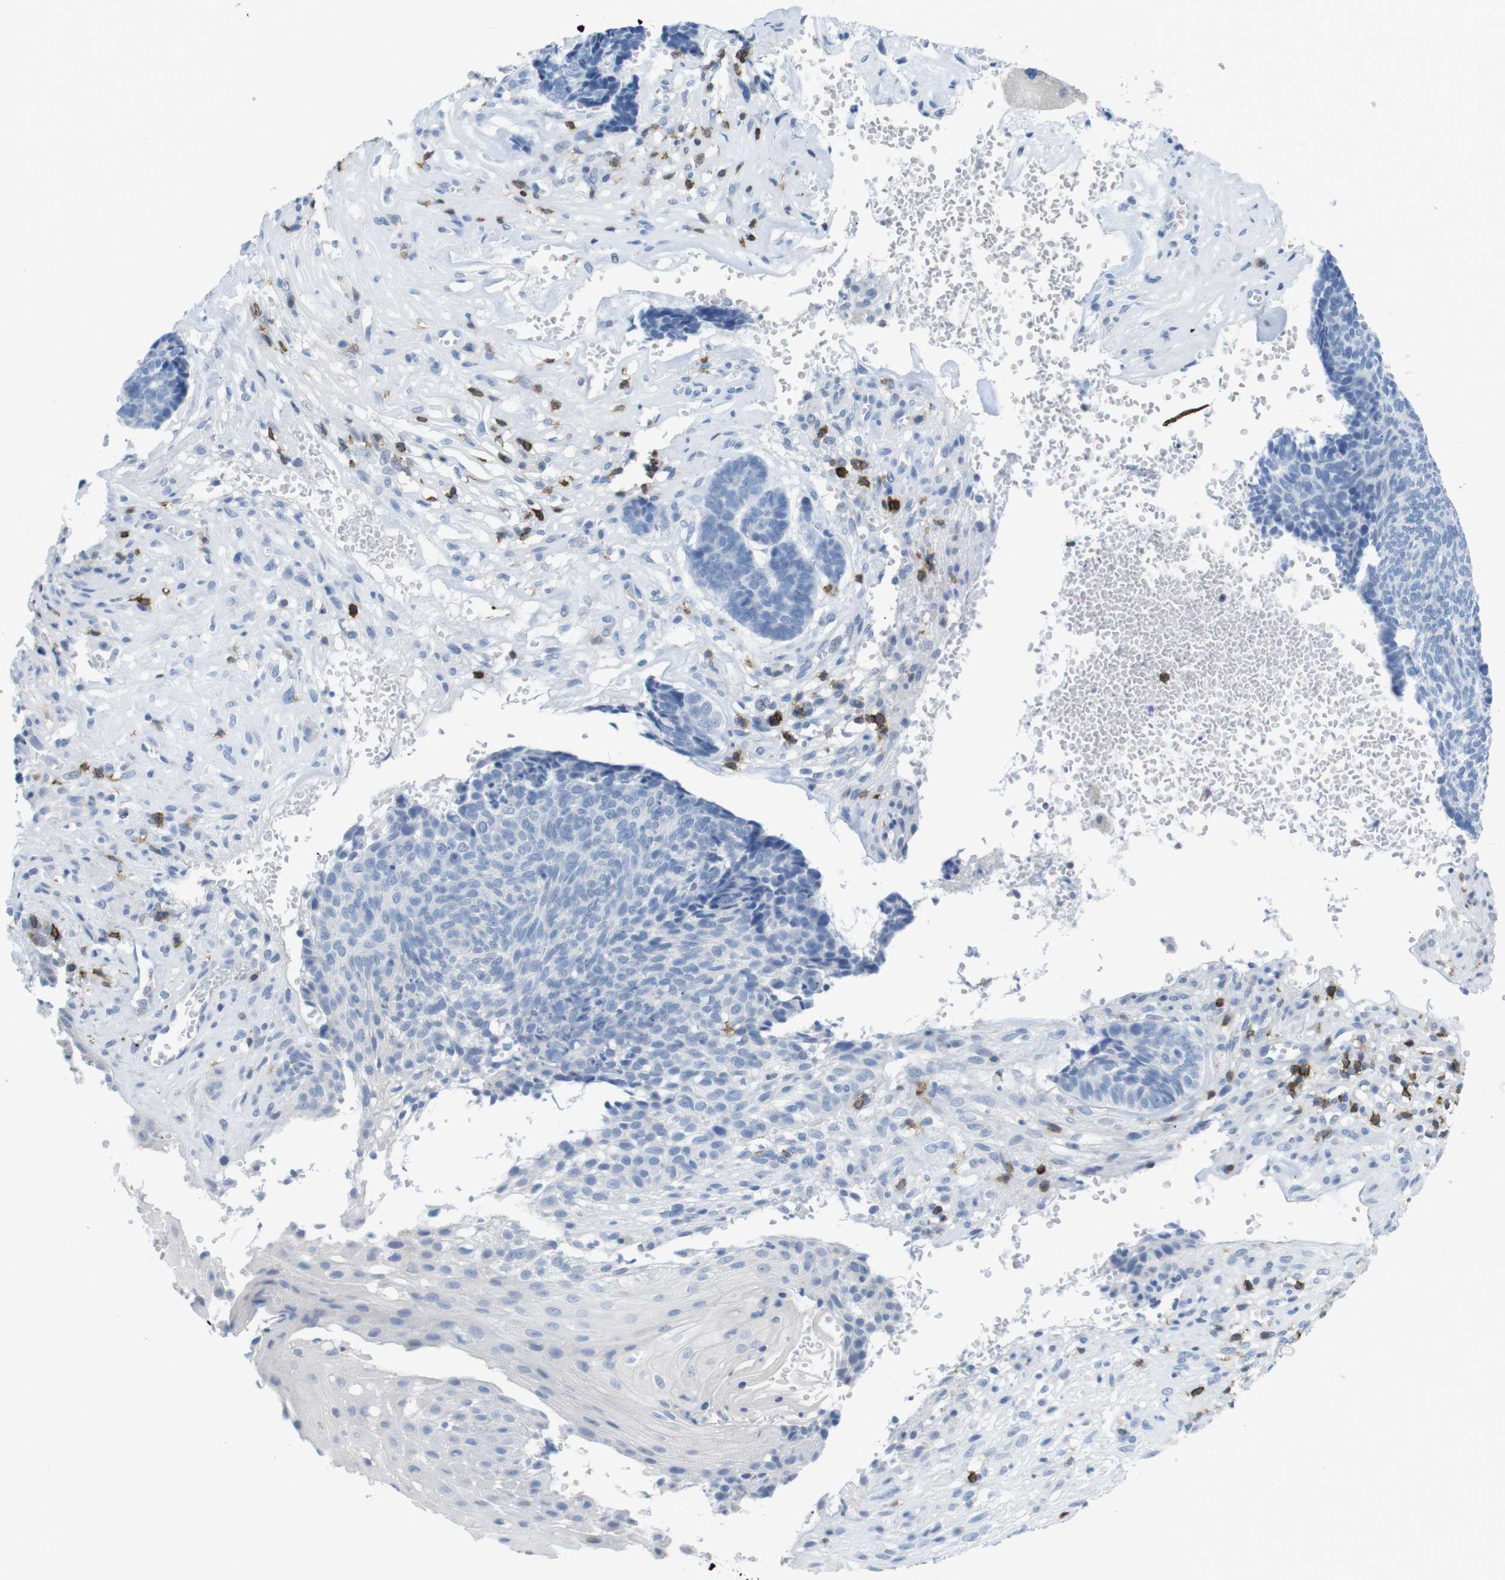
{"staining": {"intensity": "negative", "quantity": "none", "location": "none"}, "tissue": "skin cancer", "cell_type": "Tumor cells", "image_type": "cancer", "snomed": [{"axis": "morphology", "description": "Basal cell carcinoma"}, {"axis": "topography", "description": "Skin"}], "caption": "There is no significant positivity in tumor cells of skin basal cell carcinoma.", "gene": "CD5", "patient": {"sex": "male", "age": 84}}